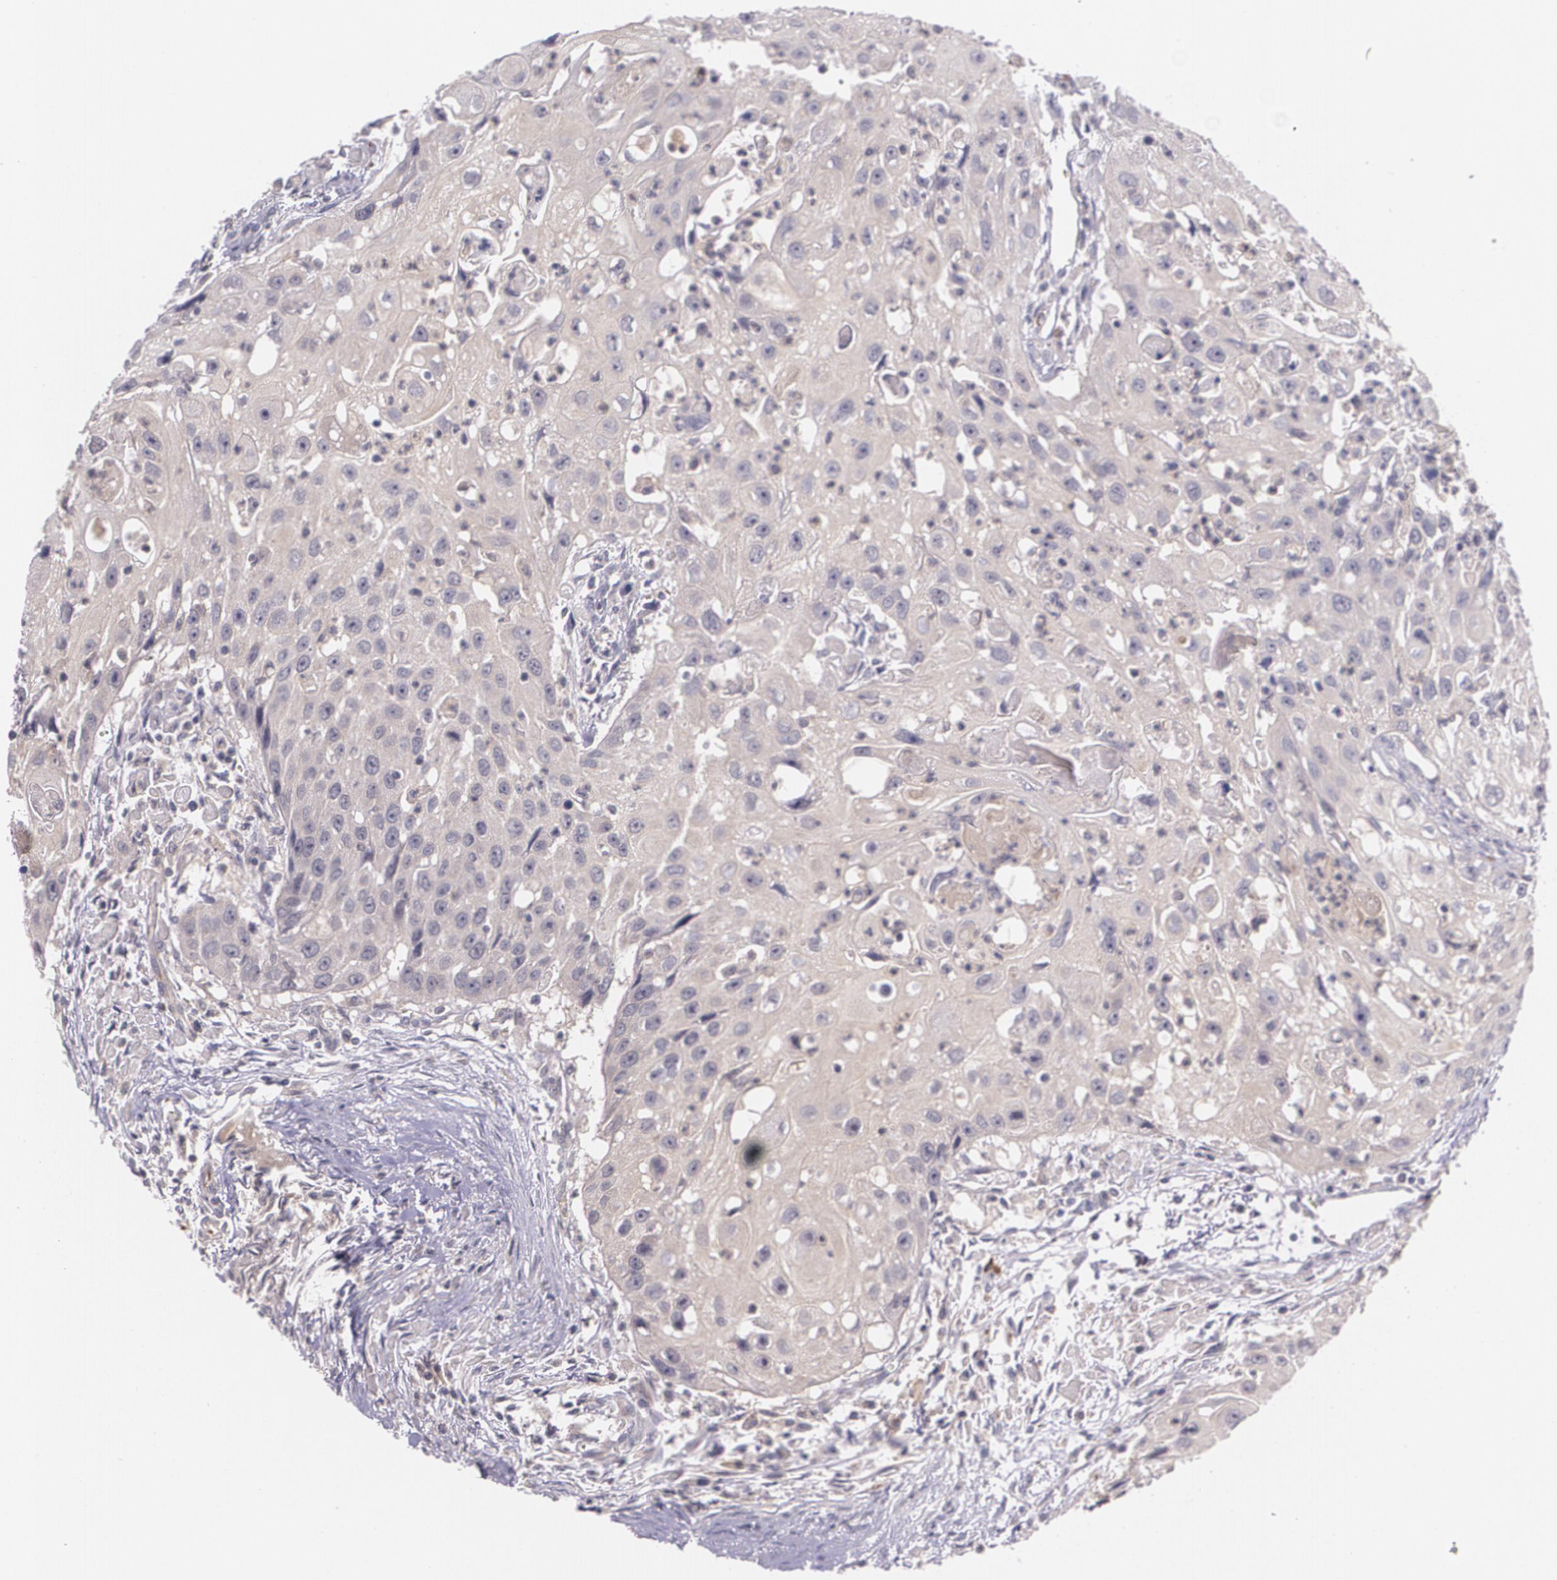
{"staining": {"intensity": "weak", "quantity": ">75%", "location": "cytoplasmic/membranous"}, "tissue": "head and neck cancer", "cell_type": "Tumor cells", "image_type": "cancer", "snomed": [{"axis": "morphology", "description": "Squamous cell carcinoma, NOS"}, {"axis": "topography", "description": "Head-Neck"}], "caption": "Human squamous cell carcinoma (head and neck) stained for a protein (brown) shows weak cytoplasmic/membranous positive staining in approximately >75% of tumor cells.", "gene": "TM4SF1", "patient": {"sex": "male", "age": 64}}